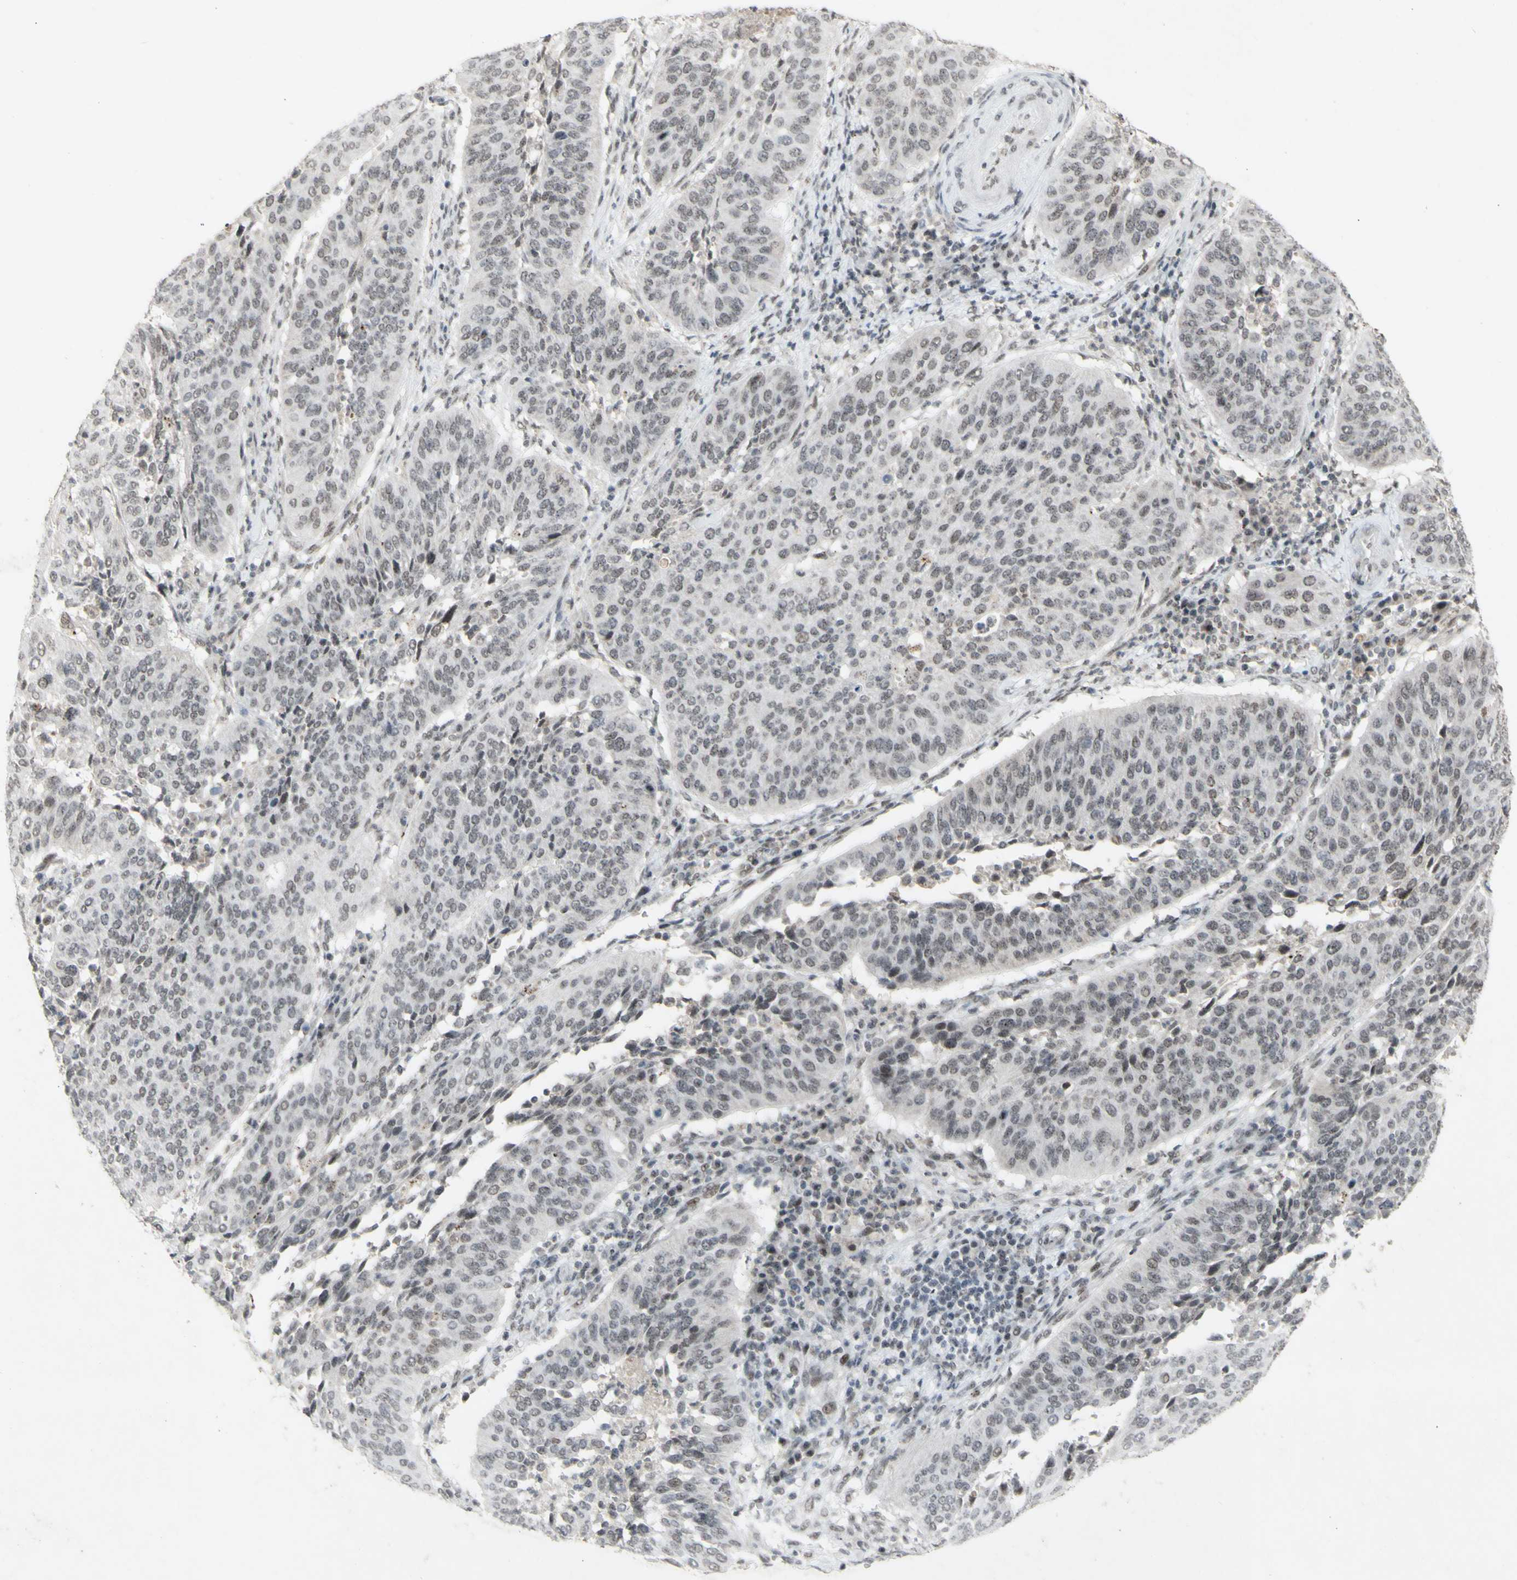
{"staining": {"intensity": "weak", "quantity": "25%-75%", "location": "nuclear"}, "tissue": "cervical cancer", "cell_type": "Tumor cells", "image_type": "cancer", "snomed": [{"axis": "morphology", "description": "Normal tissue, NOS"}, {"axis": "morphology", "description": "Squamous cell carcinoma, NOS"}, {"axis": "topography", "description": "Cervix"}], "caption": "Human squamous cell carcinoma (cervical) stained with a brown dye exhibits weak nuclear positive positivity in about 25%-75% of tumor cells.", "gene": "CENPB", "patient": {"sex": "female", "age": 39}}